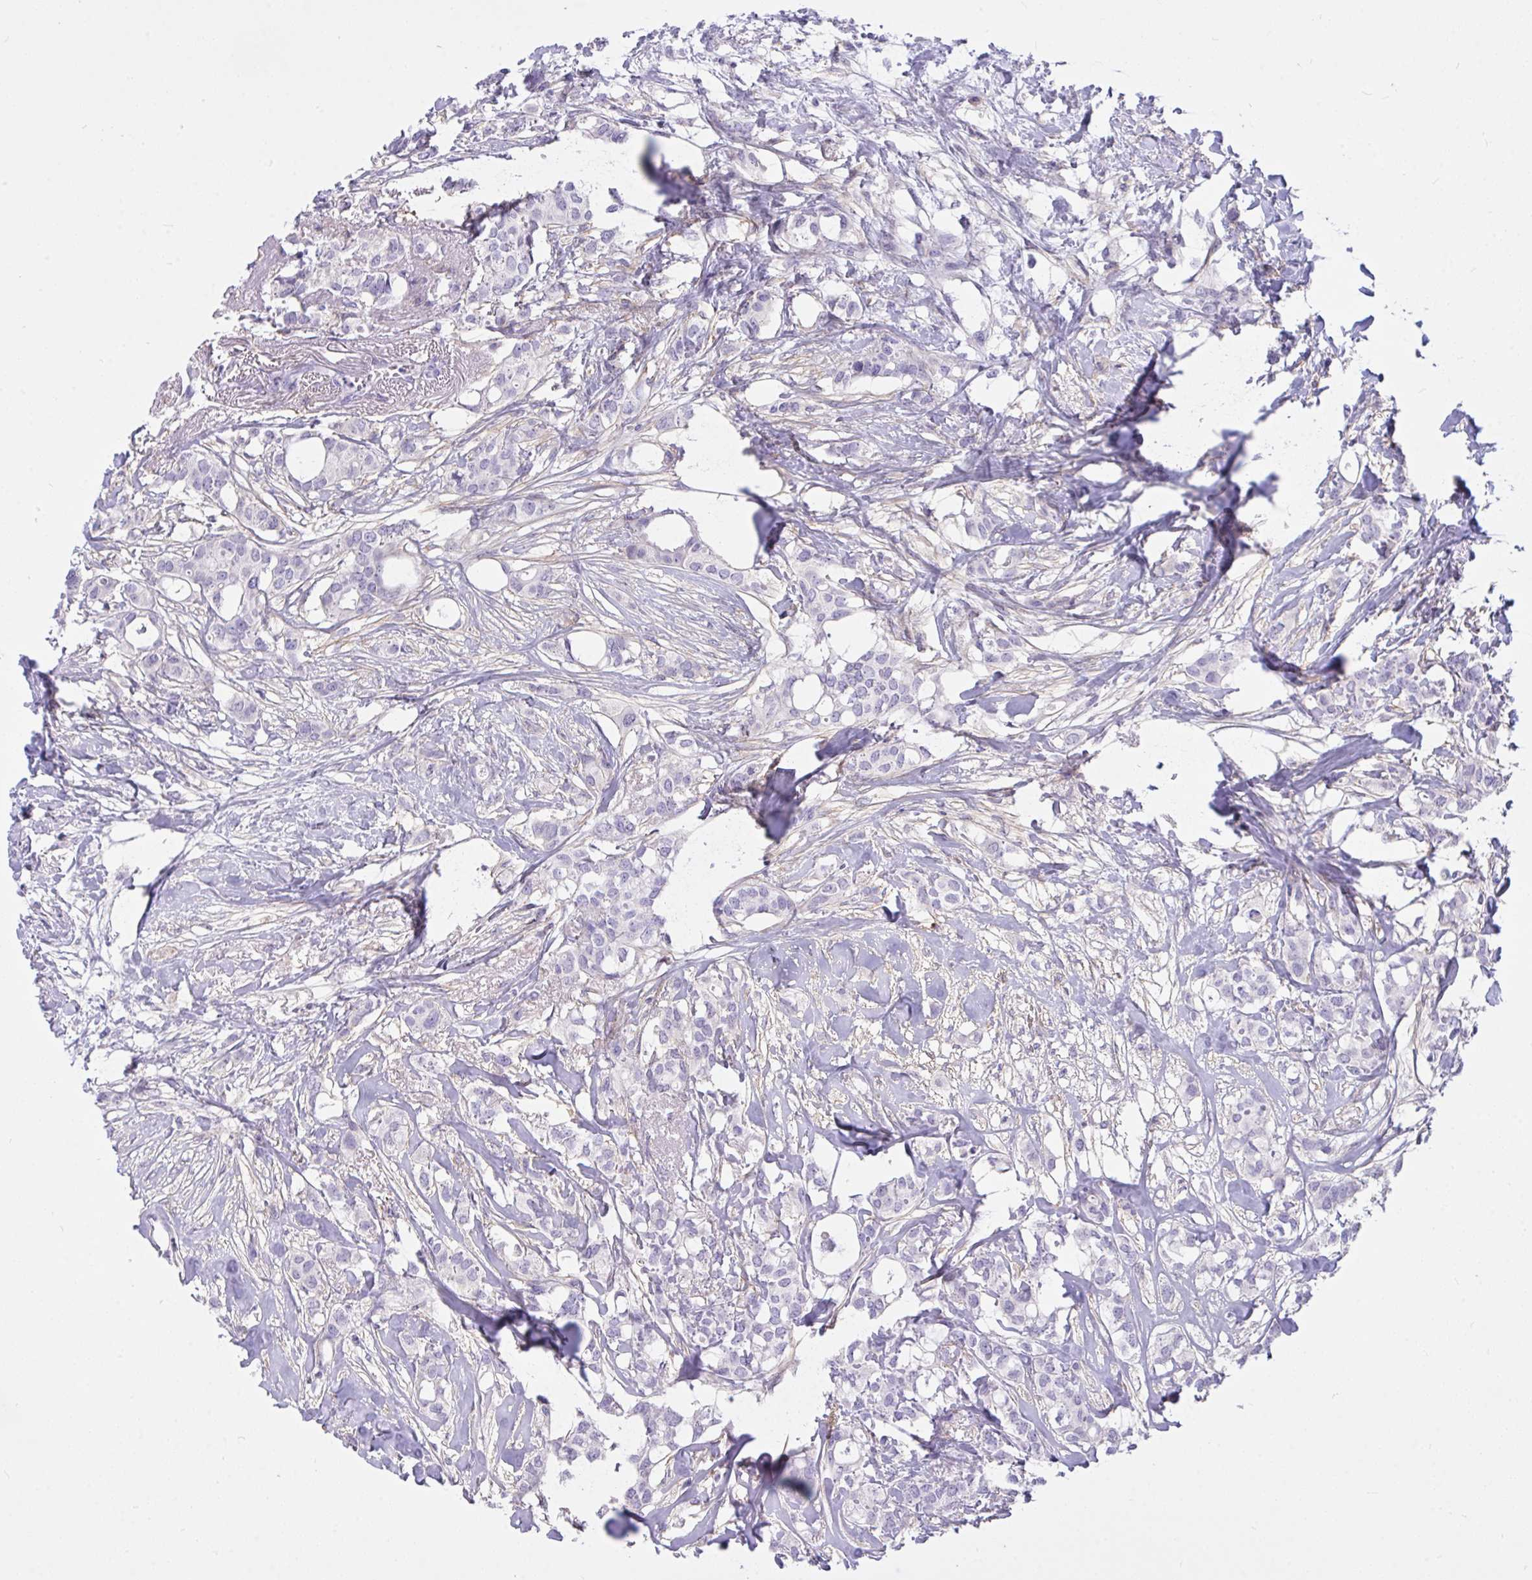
{"staining": {"intensity": "negative", "quantity": "none", "location": "none"}, "tissue": "breast cancer", "cell_type": "Tumor cells", "image_type": "cancer", "snomed": [{"axis": "morphology", "description": "Duct carcinoma"}, {"axis": "topography", "description": "Breast"}], "caption": "IHC micrograph of neoplastic tissue: breast cancer stained with DAB demonstrates no significant protein expression in tumor cells.", "gene": "TLN2", "patient": {"sex": "female", "age": 62}}